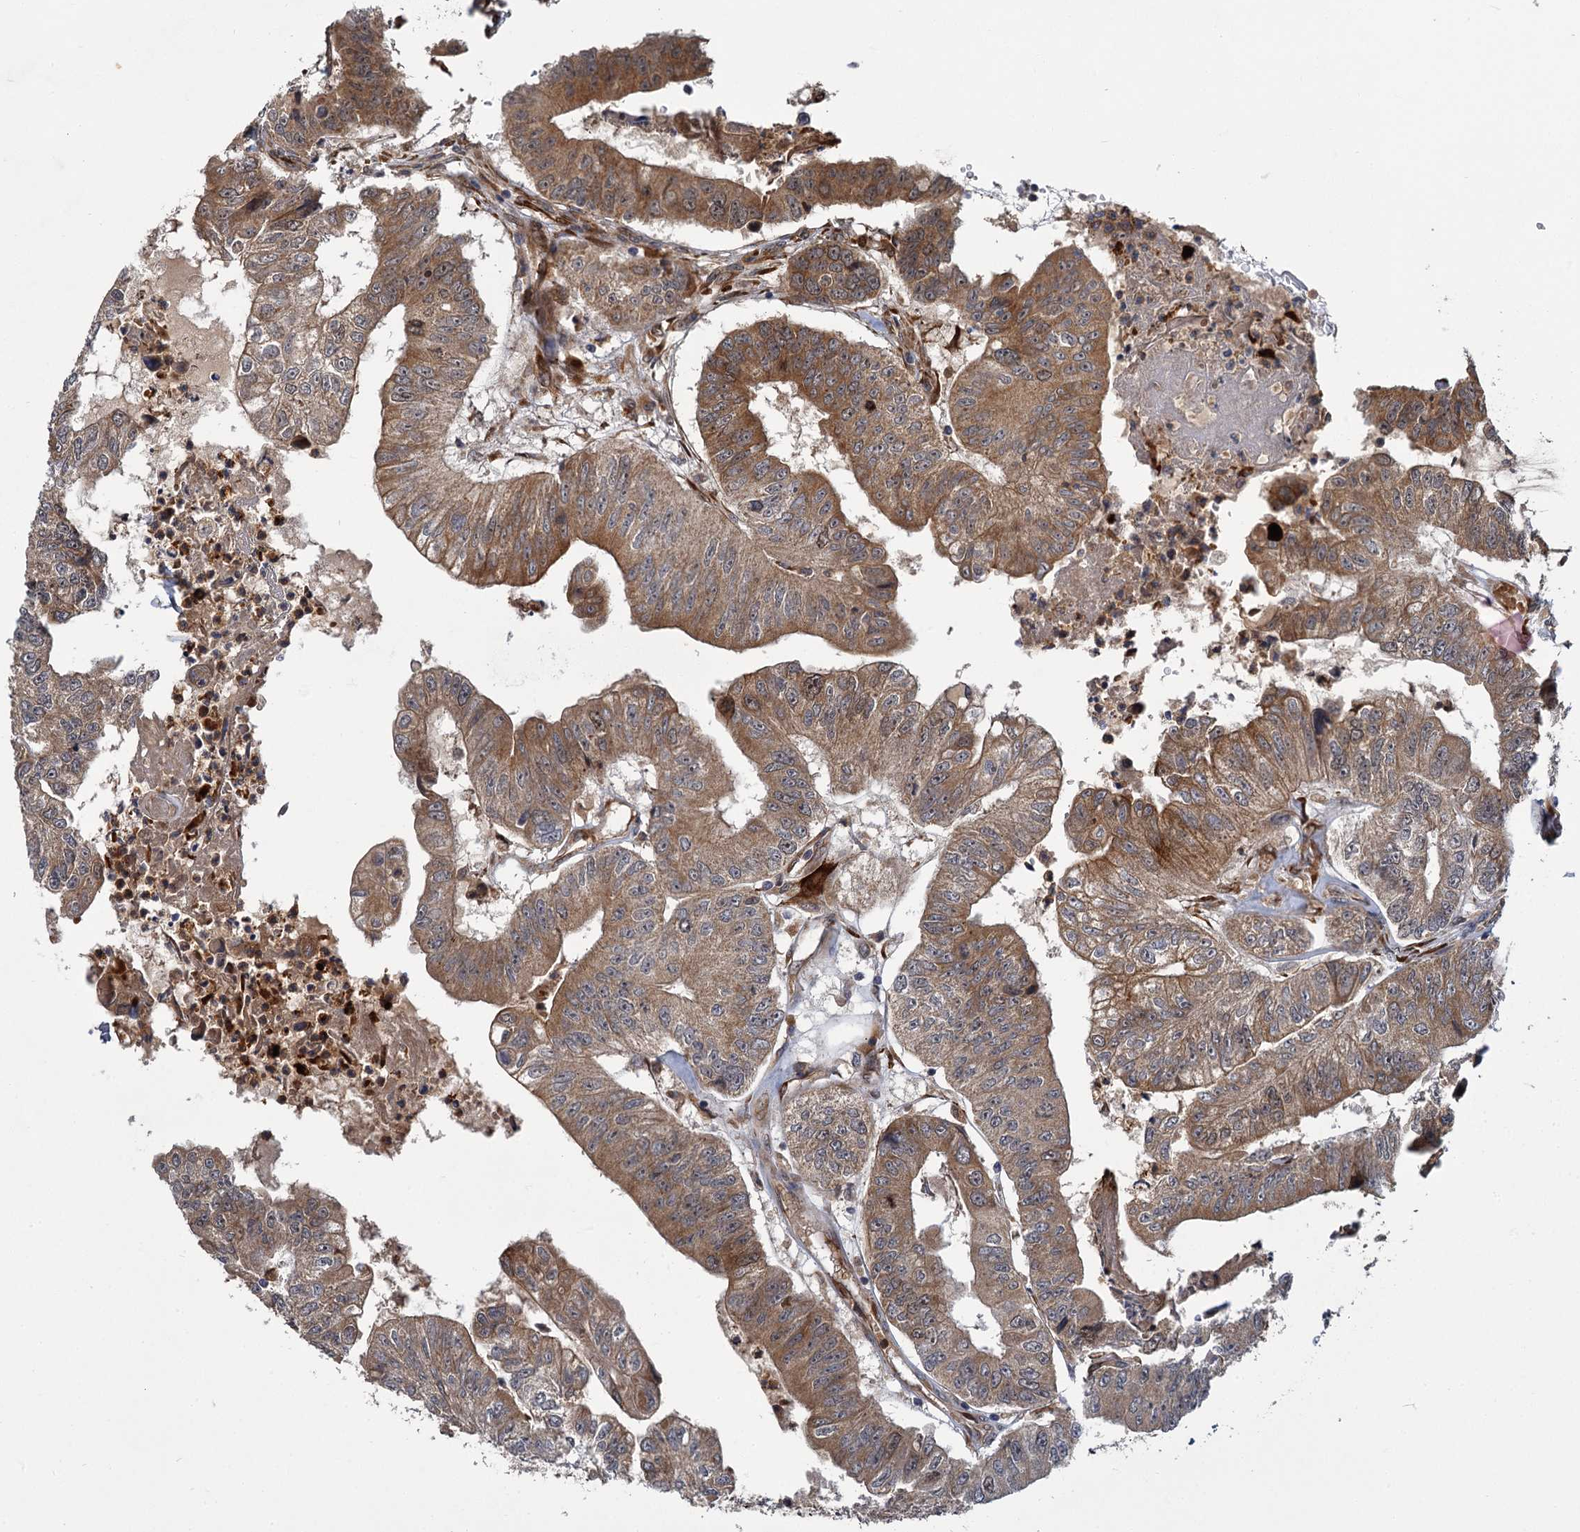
{"staining": {"intensity": "moderate", "quantity": ">75%", "location": "cytoplasmic/membranous"}, "tissue": "colorectal cancer", "cell_type": "Tumor cells", "image_type": "cancer", "snomed": [{"axis": "morphology", "description": "Adenocarcinoma, NOS"}, {"axis": "topography", "description": "Colon"}], "caption": "Adenocarcinoma (colorectal) tissue reveals moderate cytoplasmic/membranous expression in approximately >75% of tumor cells, visualized by immunohistochemistry.", "gene": "APBA2", "patient": {"sex": "female", "age": 67}}